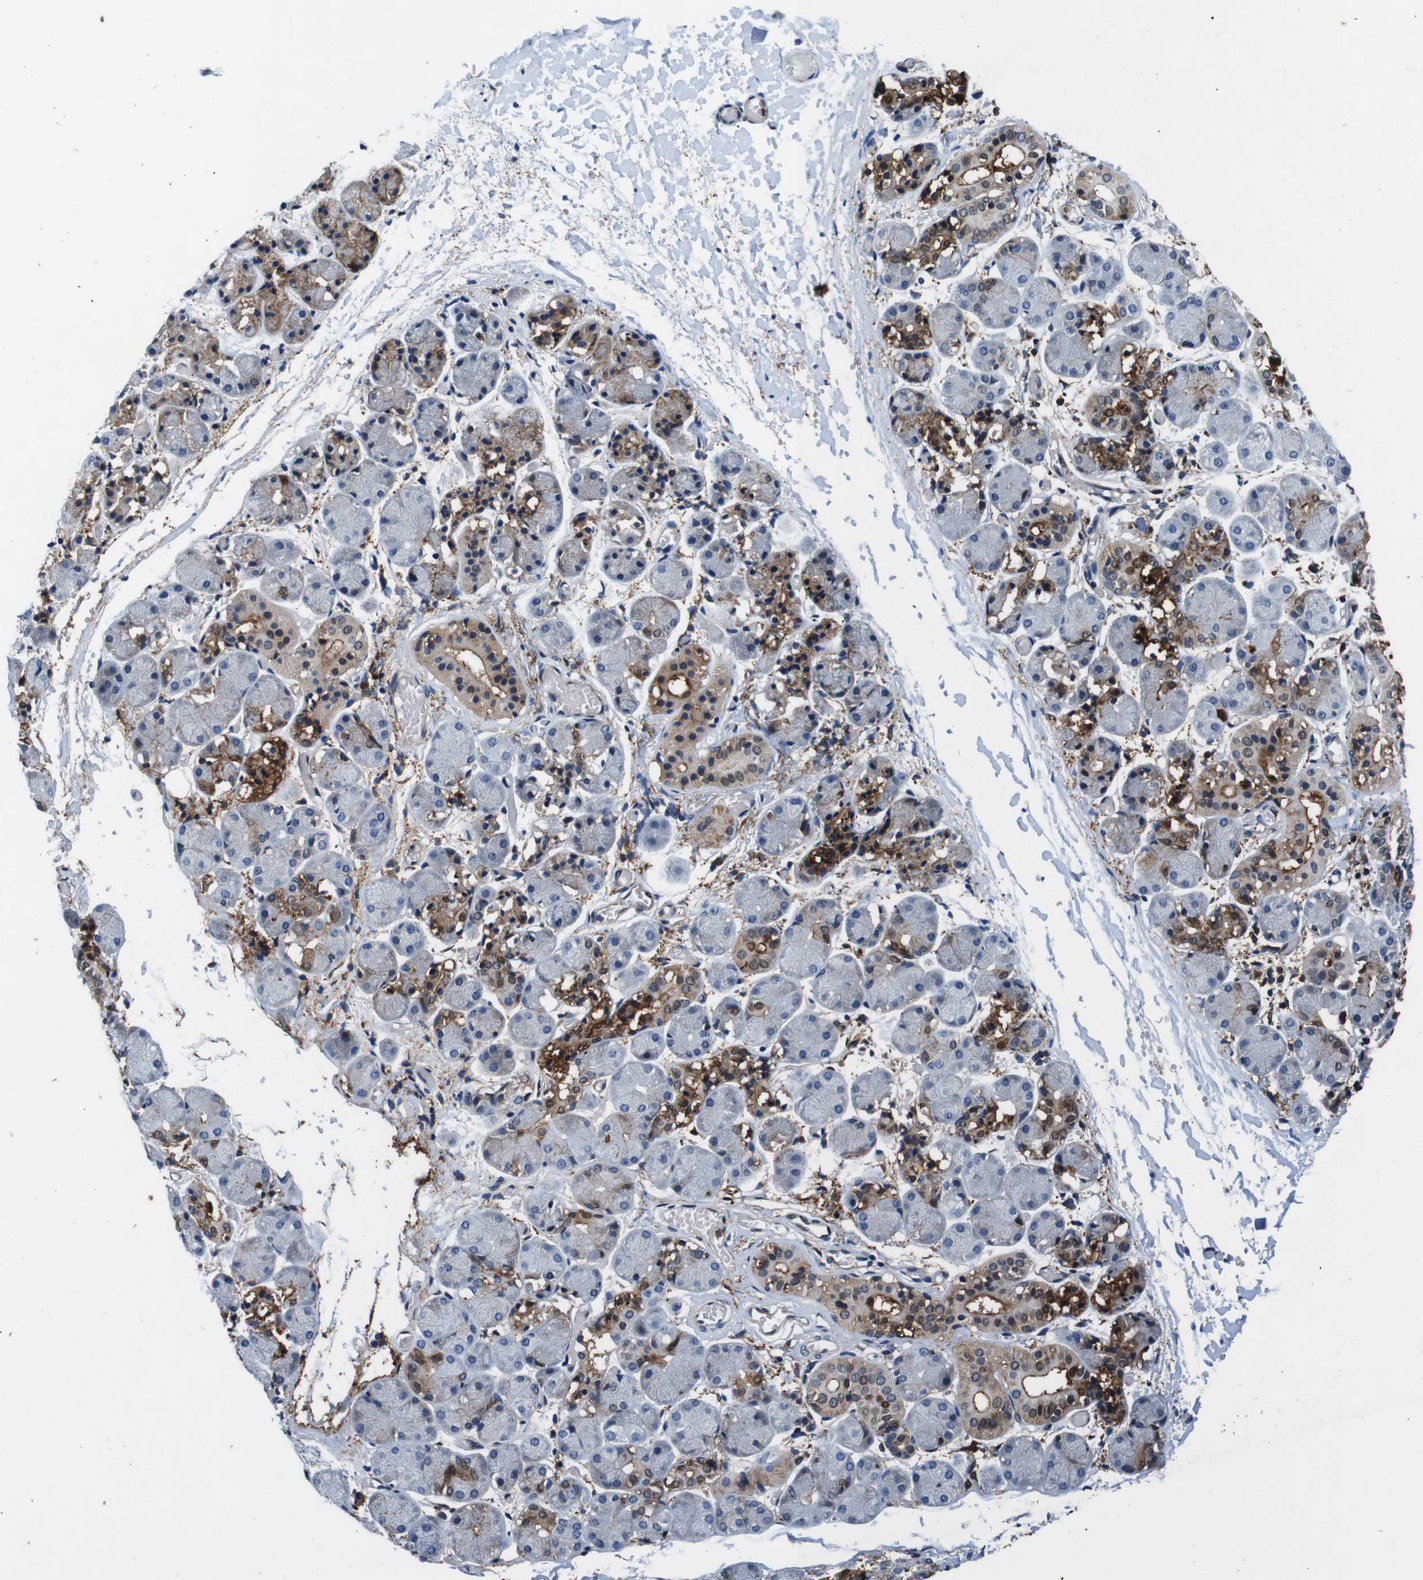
{"staining": {"intensity": "strong", "quantity": "<25%", "location": "cytoplasmic/membranous,nuclear"}, "tissue": "salivary gland", "cell_type": "Glandular cells", "image_type": "normal", "snomed": [{"axis": "morphology", "description": "Normal tissue, NOS"}, {"axis": "topography", "description": "Salivary gland"}], "caption": "Strong cytoplasmic/membranous,nuclear protein staining is seen in approximately <25% of glandular cells in salivary gland.", "gene": "ANXA1", "patient": {"sex": "female", "age": 24}}